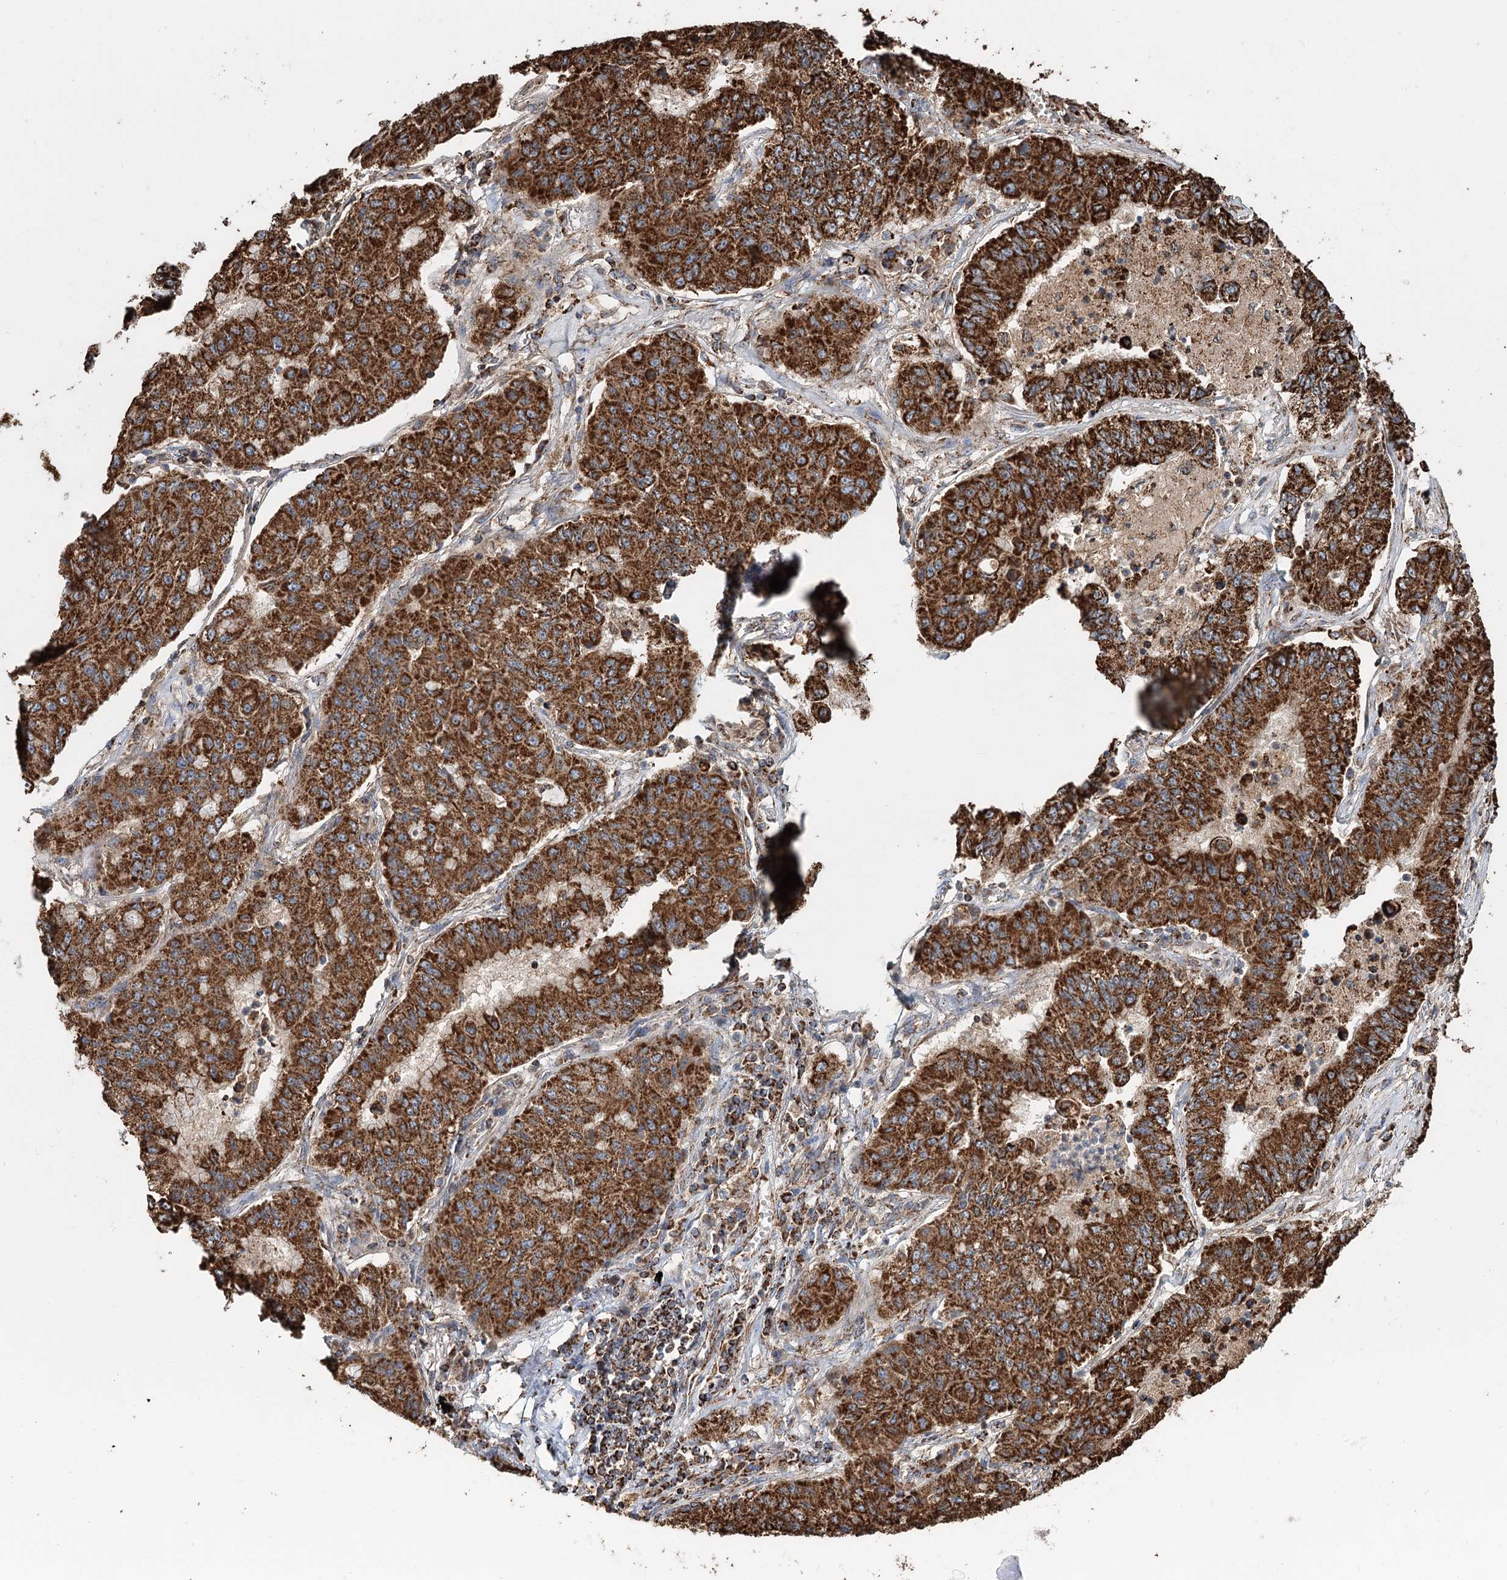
{"staining": {"intensity": "strong", "quantity": ">75%", "location": "cytoplasmic/membranous"}, "tissue": "lung cancer", "cell_type": "Tumor cells", "image_type": "cancer", "snomed": [{"axis": "morphology", "description": "Squamous cell carcinoma, NOS"}, {"axis": "topography", "description": "Lung"}], "caption": "Immunohistochemical staining of human lung cancer exhibits strong cytoplasmic/membranous protein expression in approximately >75% of tumor cells.", "gene": "APH1A", "patient": {"sex": "male", "age": 74}}